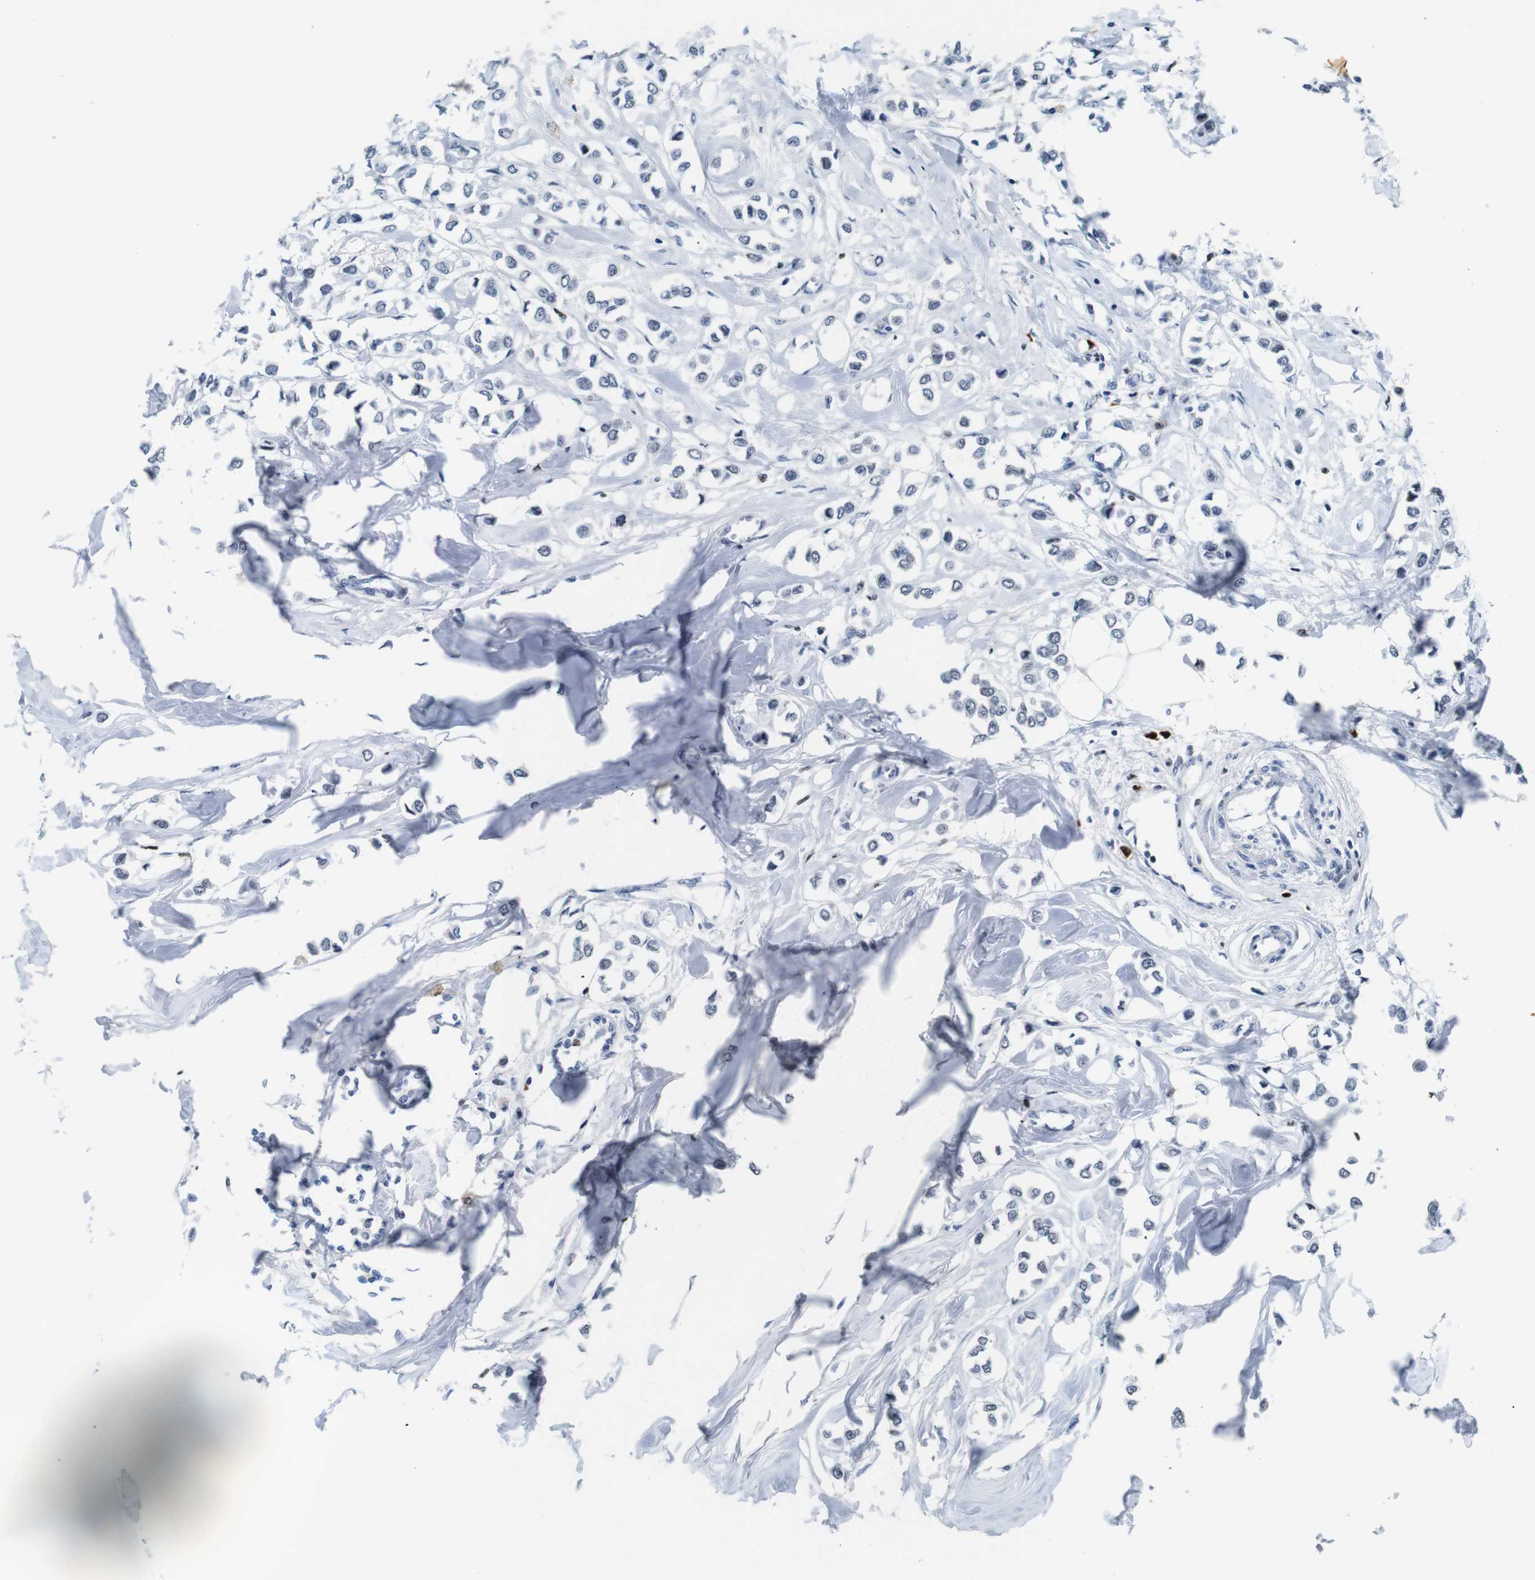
{"staining": {"intensity": "negative", "quantity": "none", "location": "none"}, "tissue": "breast cancer", "cell_type": "Tumor cells", "image_type": "cancer", "snomed": [{"axis": "morphology", "description": "Lobular carcinoma"}, {"axis": "topography", "description": "Breast"}], "caption": "Histopathology image shows no protein expression in tumor cells of breast lobular carcinoma tissue. The staining was performed using DAB (3,3'-diaminobenzidine) to visualize the protein expression in brown, while the nuclei were stained in blue with hematoxylin (Magnification: 20x).", "gene": "IRF8", "patient": {"sex": "female", "age": 51}}